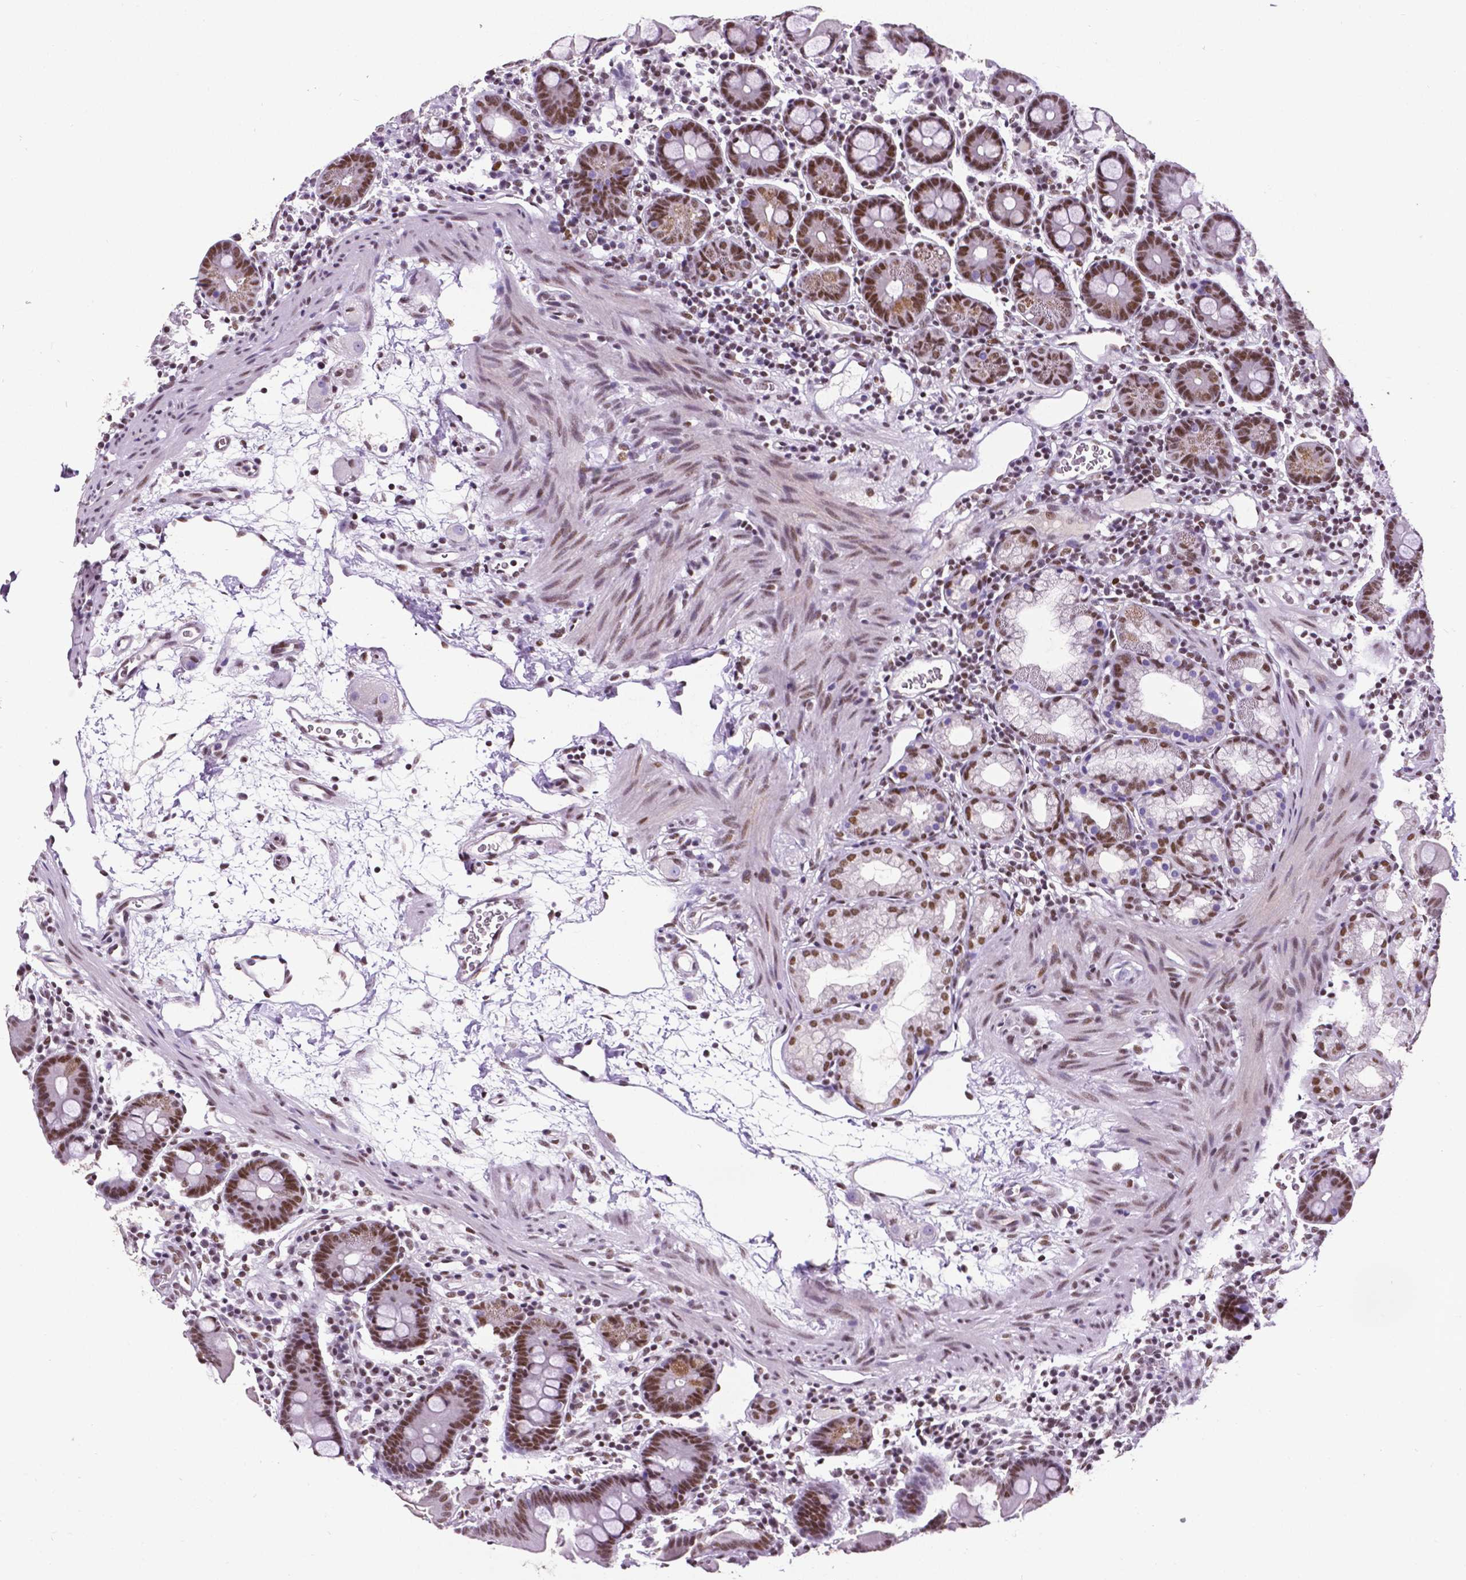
{"staining": {"intensity": "moderate", "quantity": ">75%", "location": "nuclear"}, "tissue": "duodenum", "cell_type": "Glandular cells", "image_type": "normal", "snomed": [{"axis": "morphology", "description": "Normal tissue, NOS"}, {"axis": "topography", "description": "Pancreas"}, {"axis": "topography", "description": "Duodenum"}], "caption": "Protein positivity by immunohistochemistry (IHC) reveals moderate nuclear expression in approximately >75% of glandular cells in benign duodenum.", "gene": "REST", "patient": {"sex": "male", "age": 59}}